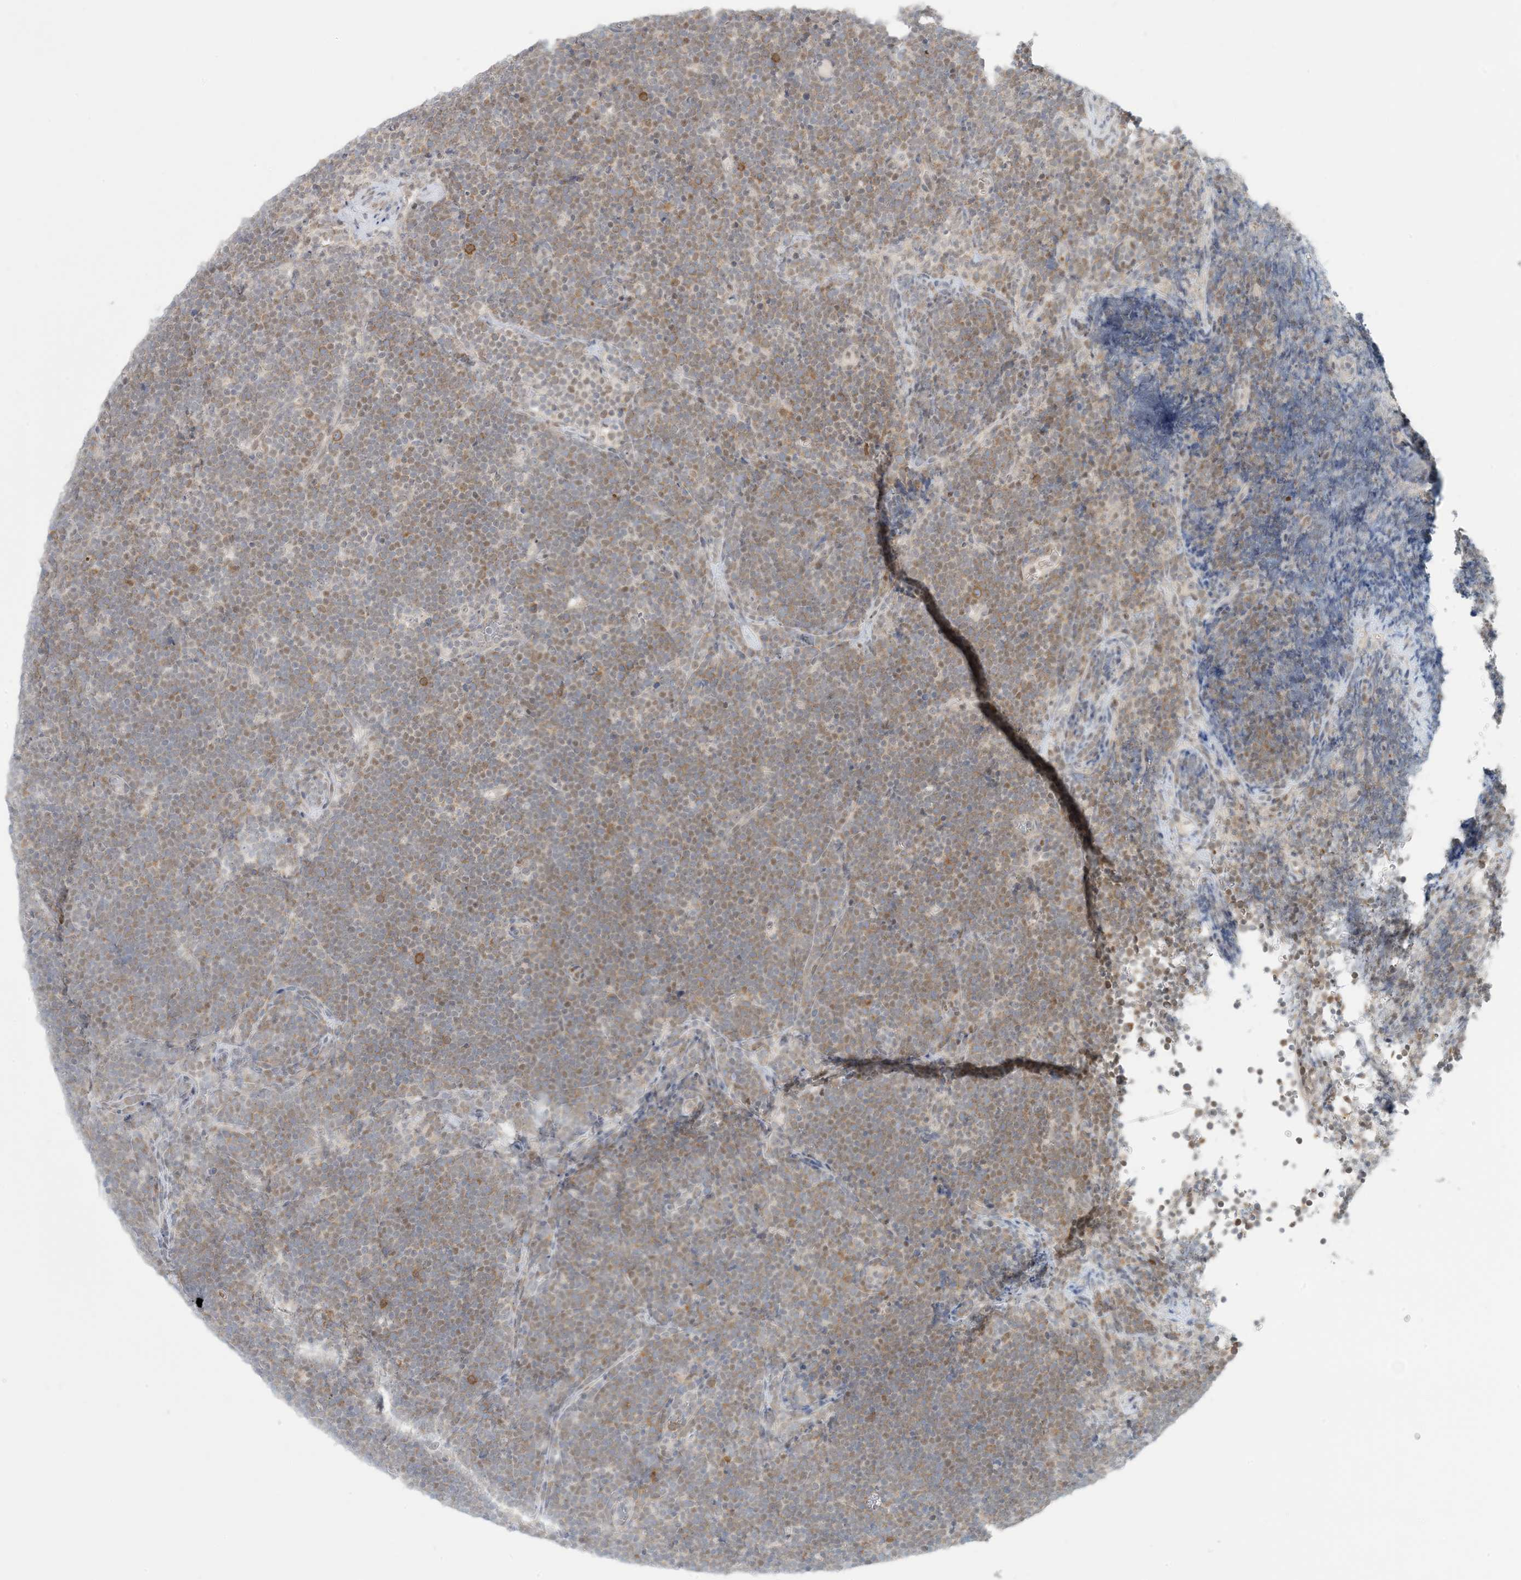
{"staining": {"intensity": "weak", "quantity": "25%-75%", "location": "nuclear"}, "tissue": "lymphoma", "cell_type": "Tumor cells", "image_type": "cancer", "snomed": [{"axis": "morphology", "description": "Malignant lymphoma, non-Hodgkin's type, High grade"}, {"axis": "topography", "description": "Lymph node"}], "caption": "There is low levels of weak nuclear staining in tumor cells of high-grade malignant lymphoma, non-Hodgkin's type, as demonstrated by immunohistochemical staining (brown color).", "gene": "OBI1", "patient": {"sex": "male", "age": 13}}